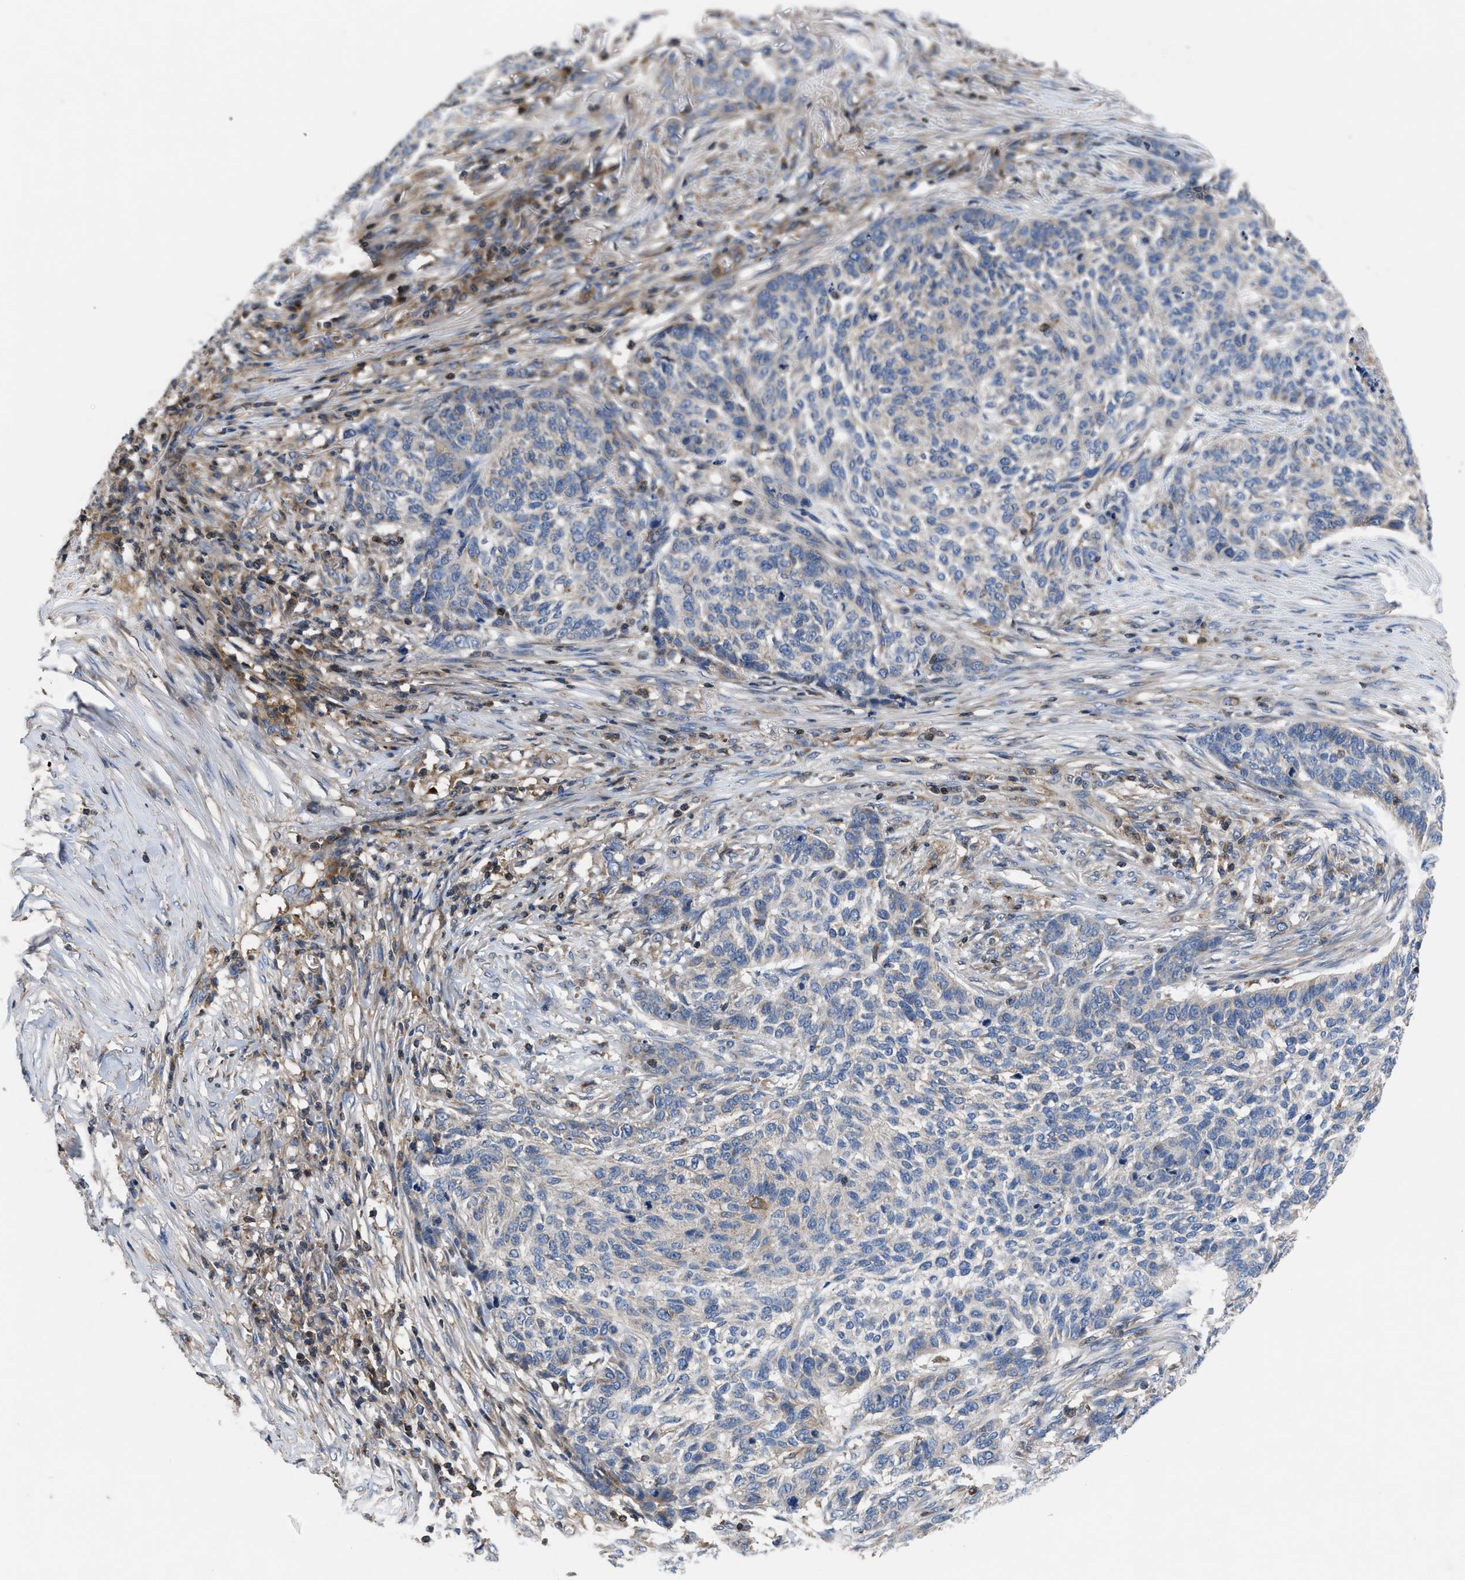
{"staining": {"intensity": "weak", "quantity": "25%-75%", "location": "cytoplasmic/membranous"}, "tissue": "skin cancer", "cell_type": "Tumor cells", "image_type": "cancer", "snomed": [{"axis": "morphology", "description": "Basal cell carcinoma"}, {"axis": "topography", "description": "Skin"}], "caption": "The photomicrograph demonstrates staining of skin basal cell carcinoma, revealing weak cytoplasmic/membranous protein positivity (brown color) within tumor cells.", "gene": "YBEY", "patient": {"sex": "male", "age": 85}}